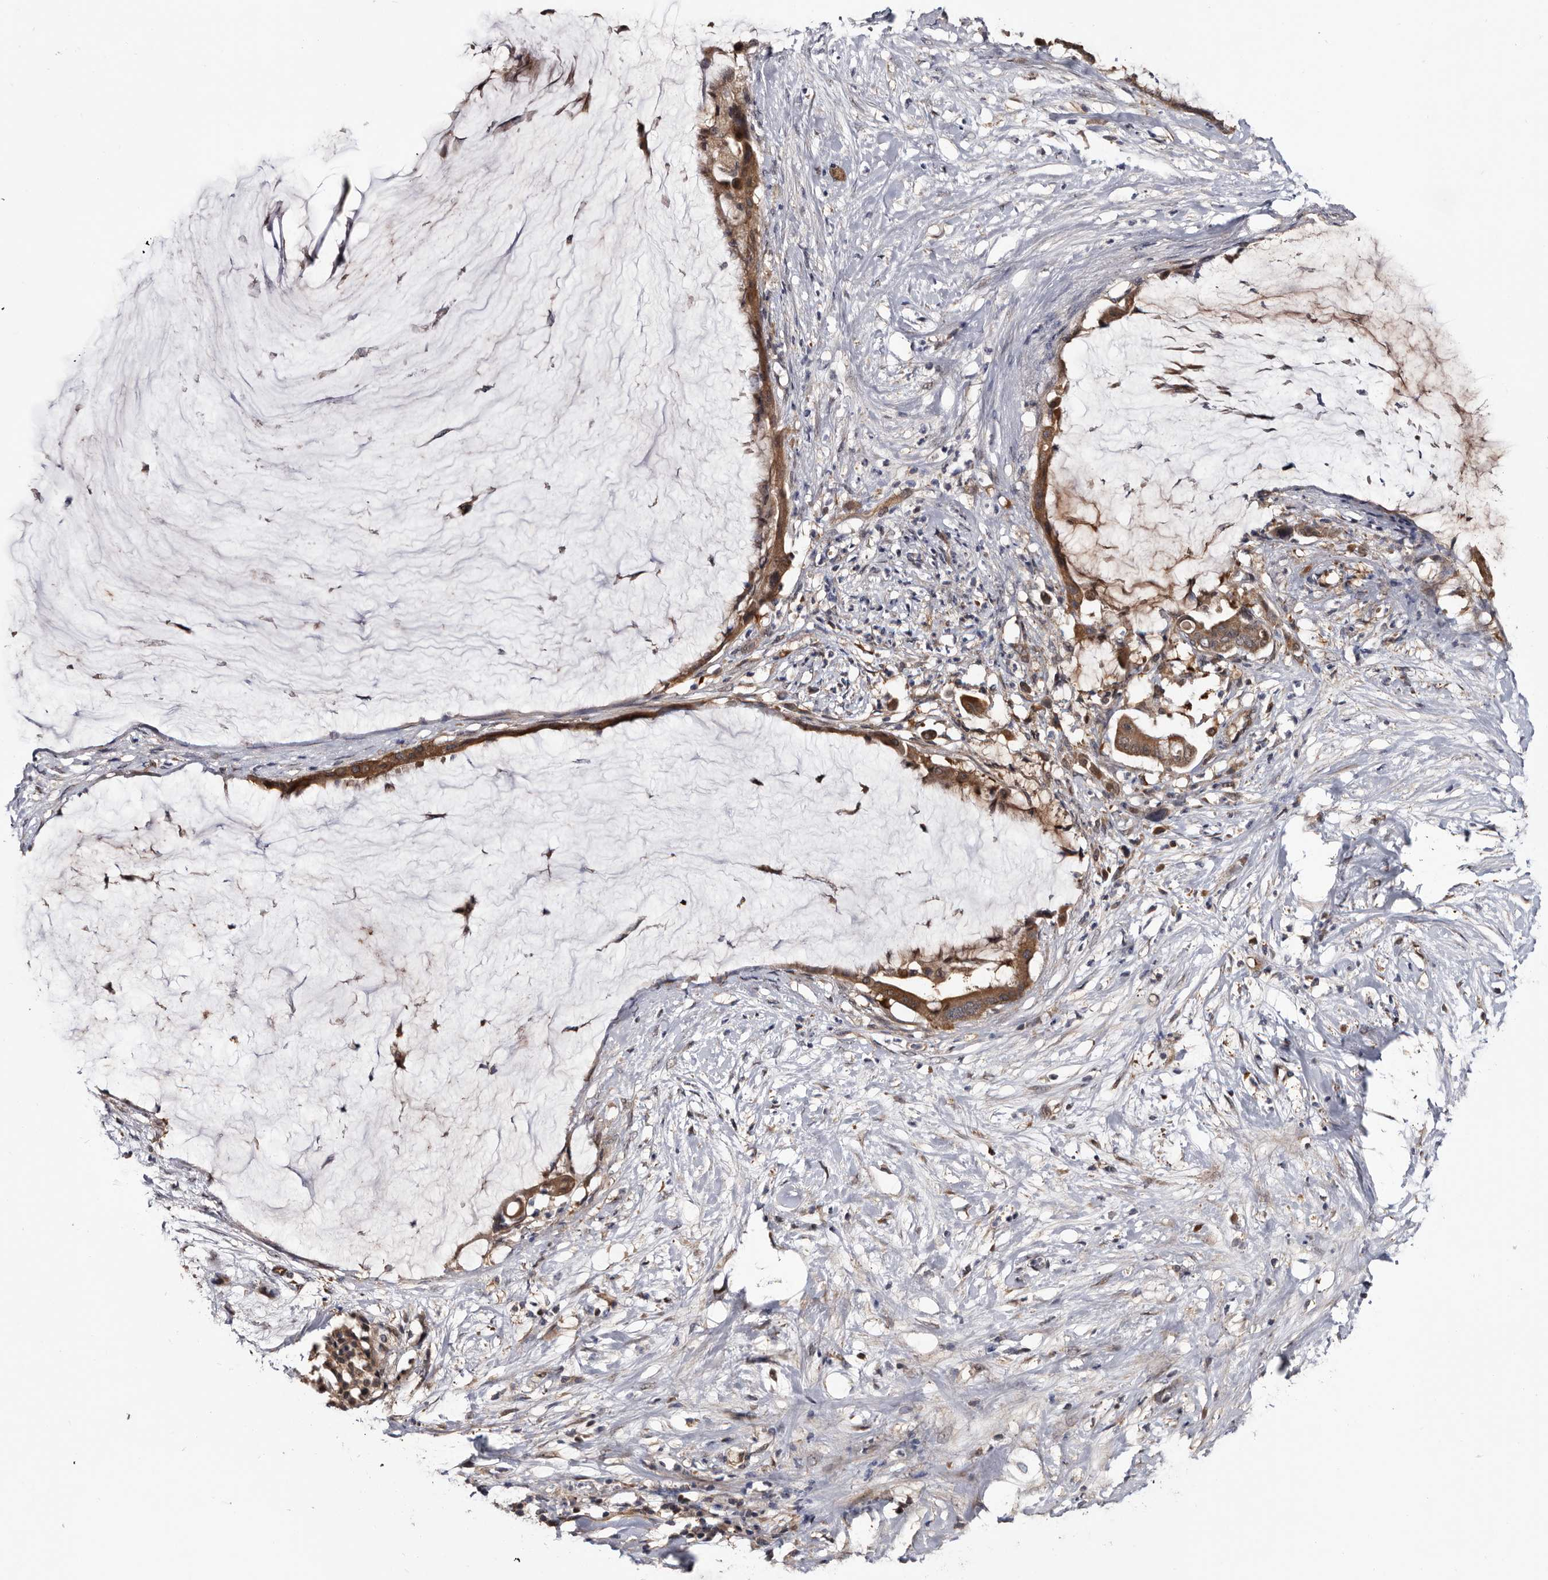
{"staining": {"intensity": "moderate", "quantity": ">75%", "location": "cytoplasmic/membranous"}, "tissue": "pancreatic cancer", "cell_type": "Tumor cells", "image_type": "cancer", "snomed": [{"axis": "morphology", "description": "Adenocarcinoma, NOS"}, {"axis": "topography", "description": "Pancreas"}], "caption": "Immunohistochemical staining of human pancreatic cancer (adenocarcinoma) shows moderate cytoplasmic/membranous protein expression in about >75% of tumor cells. (IHC, brightfield microscopy, high magnification).", "gene": "TTI2", "patient": {"sex": "male", "age": 41}}